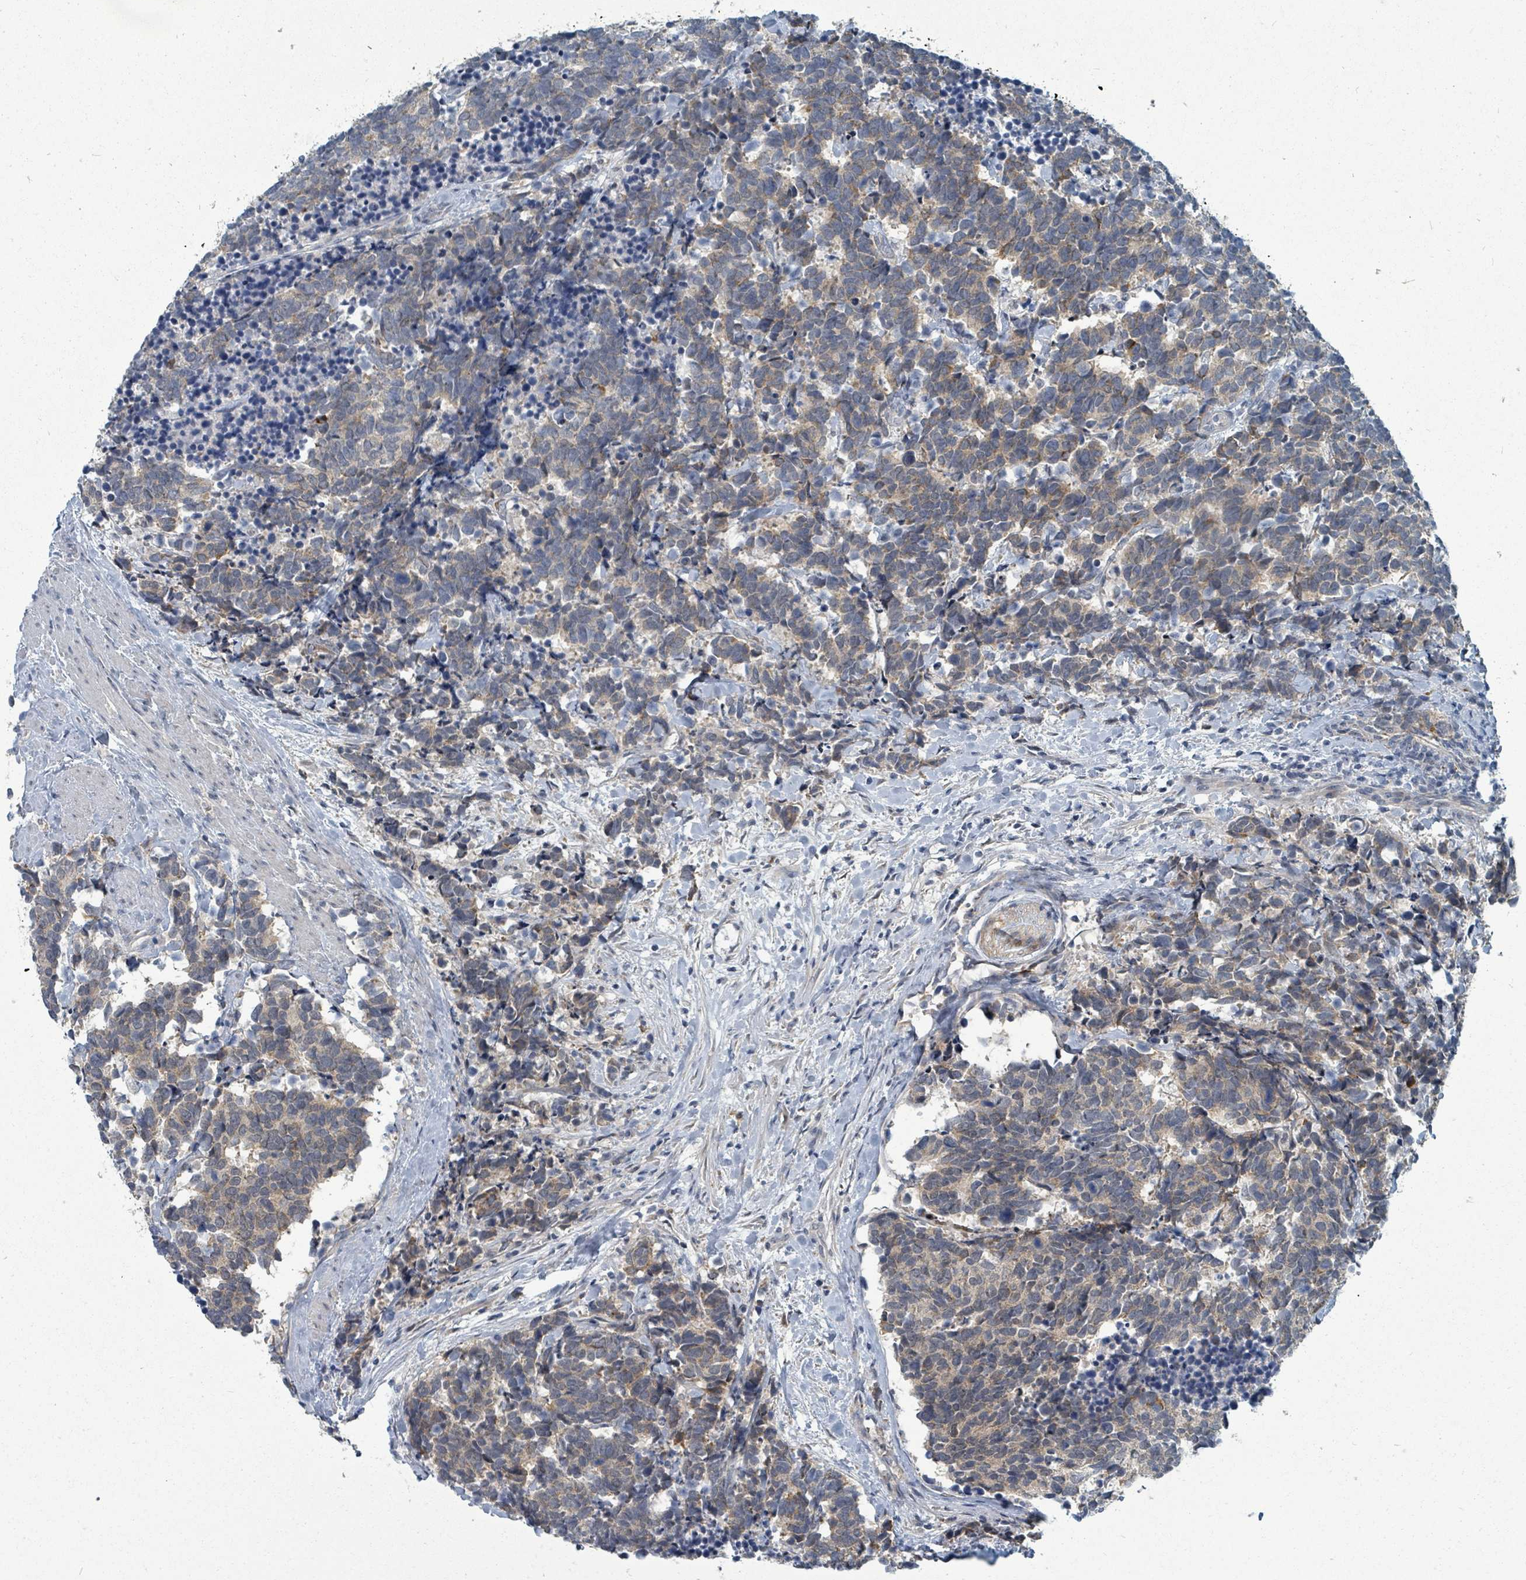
{"staining": {"intensity": "weak", "quantity": ">75%", "location": "cytoplasmic/membranous"}, "tissue": "carcinoid", "cell_type": "Tumor cells", "image_type": "cancer", "snomed": [{"axis": "morphology", "description": "Carcinoma, NOS"}, {"axis": "morphology", "description": "Carcinoid, malignant, NOS"}, {"axis": "topography", "description": "Prostate"}], "caption": "About >75% of tumor cells in human carcinoid (malignant) show weak cytoplasmic/membranous protein staining as visualized by brown immunohistochemical staining.", "gene": "TRDMT1", "patient": {"sex": "male", "age": 57}}